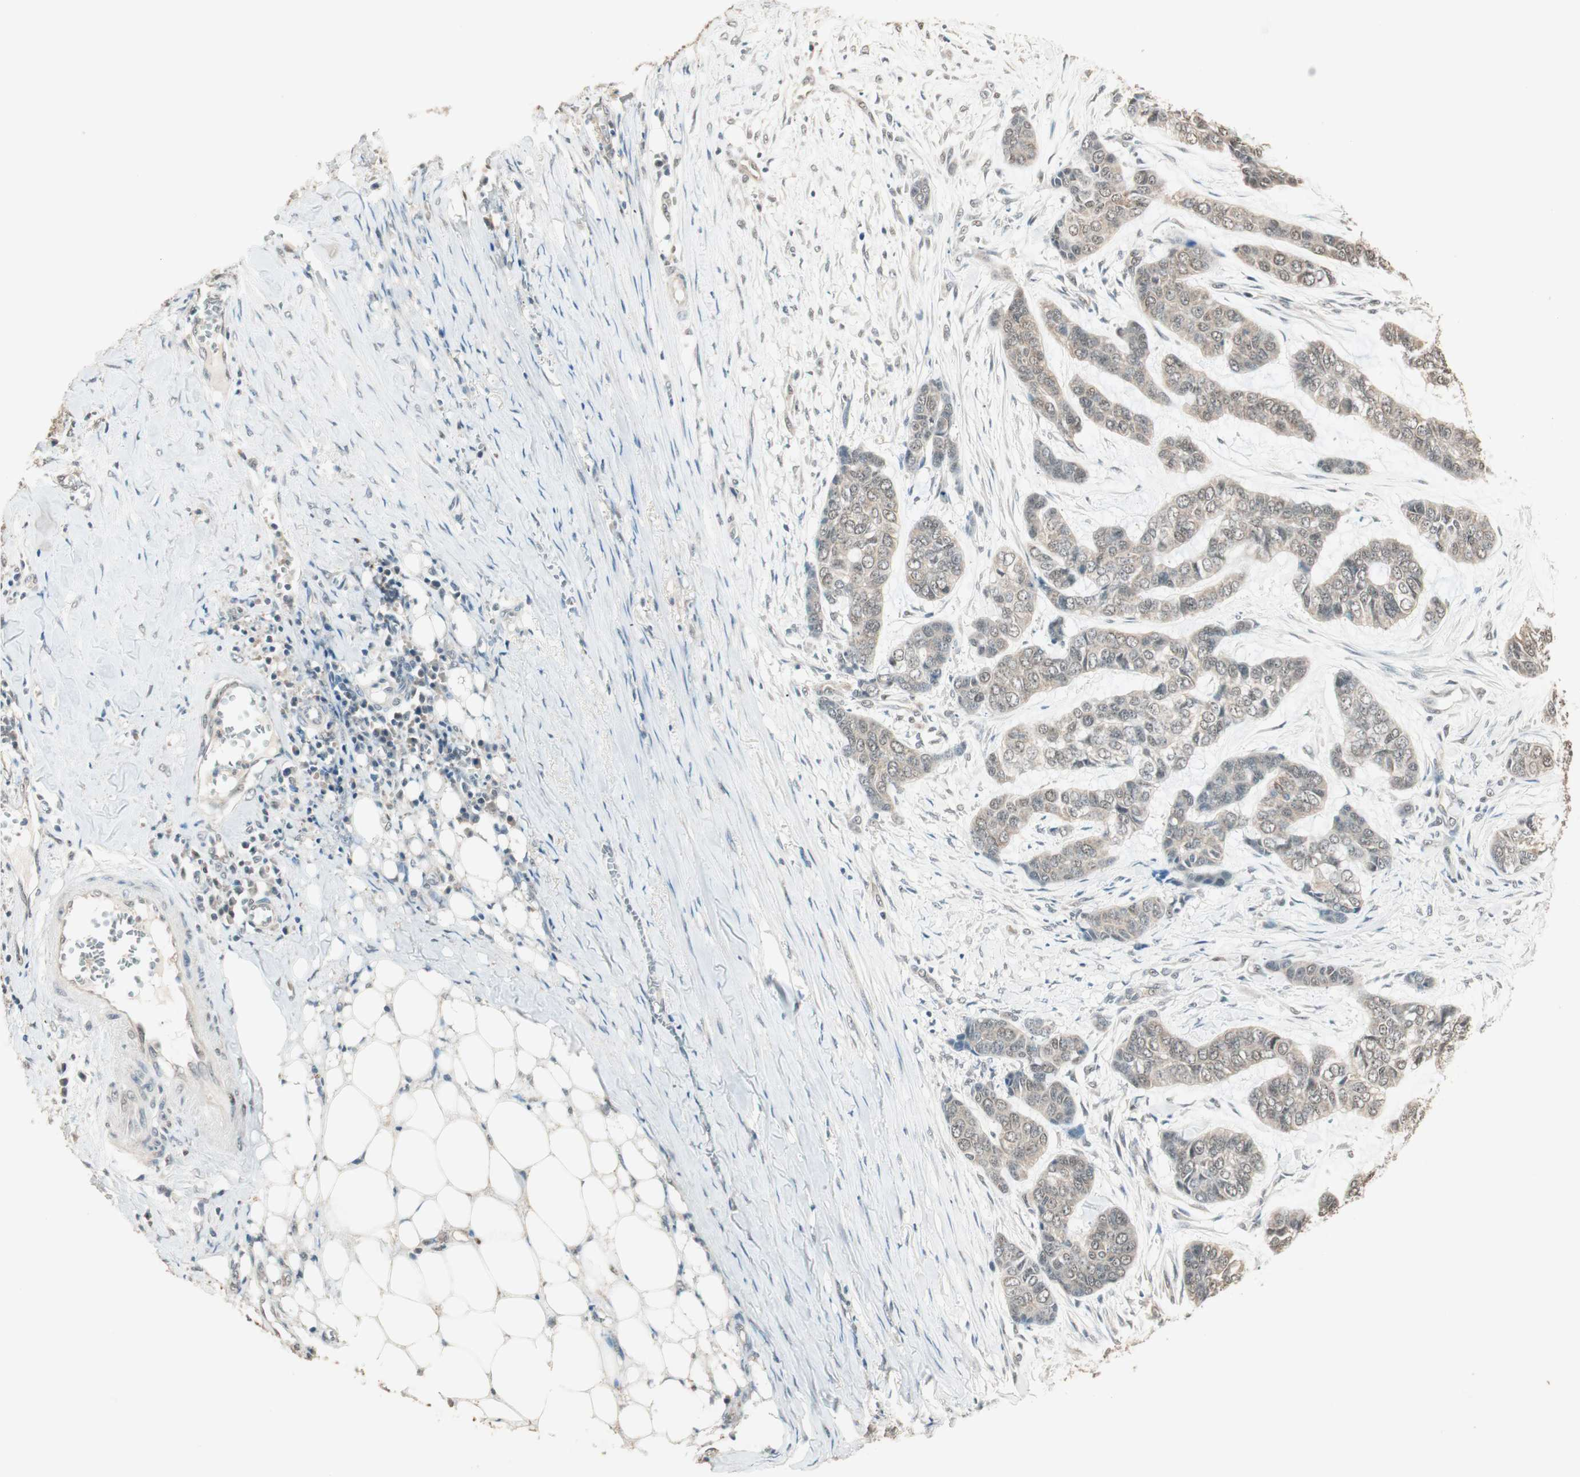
{"staining": {"intensity": "weak", "quantity": "25%-75%", "location": "cytoplasmic/membranous"}, "tissue": "skin cancer", "cell_type": "Tumor cells", "image_type": "cancer", "snomed": [{"axis": "morphology", "description": "Basal cell carcinoma"}, {"axis": "topography", "description": "Skin"}], "caption": "Immunohistochemistry (IHC) photomicrograph of skin cancer (basal cell carcinoma) stained for a protein (brown), which exhibits low levels of weak cytoplasmic/membranous positivity in about 25%-75% of tumor cells.", "gene": "USP5", "patient": {"sex": "female", "age": 64}}